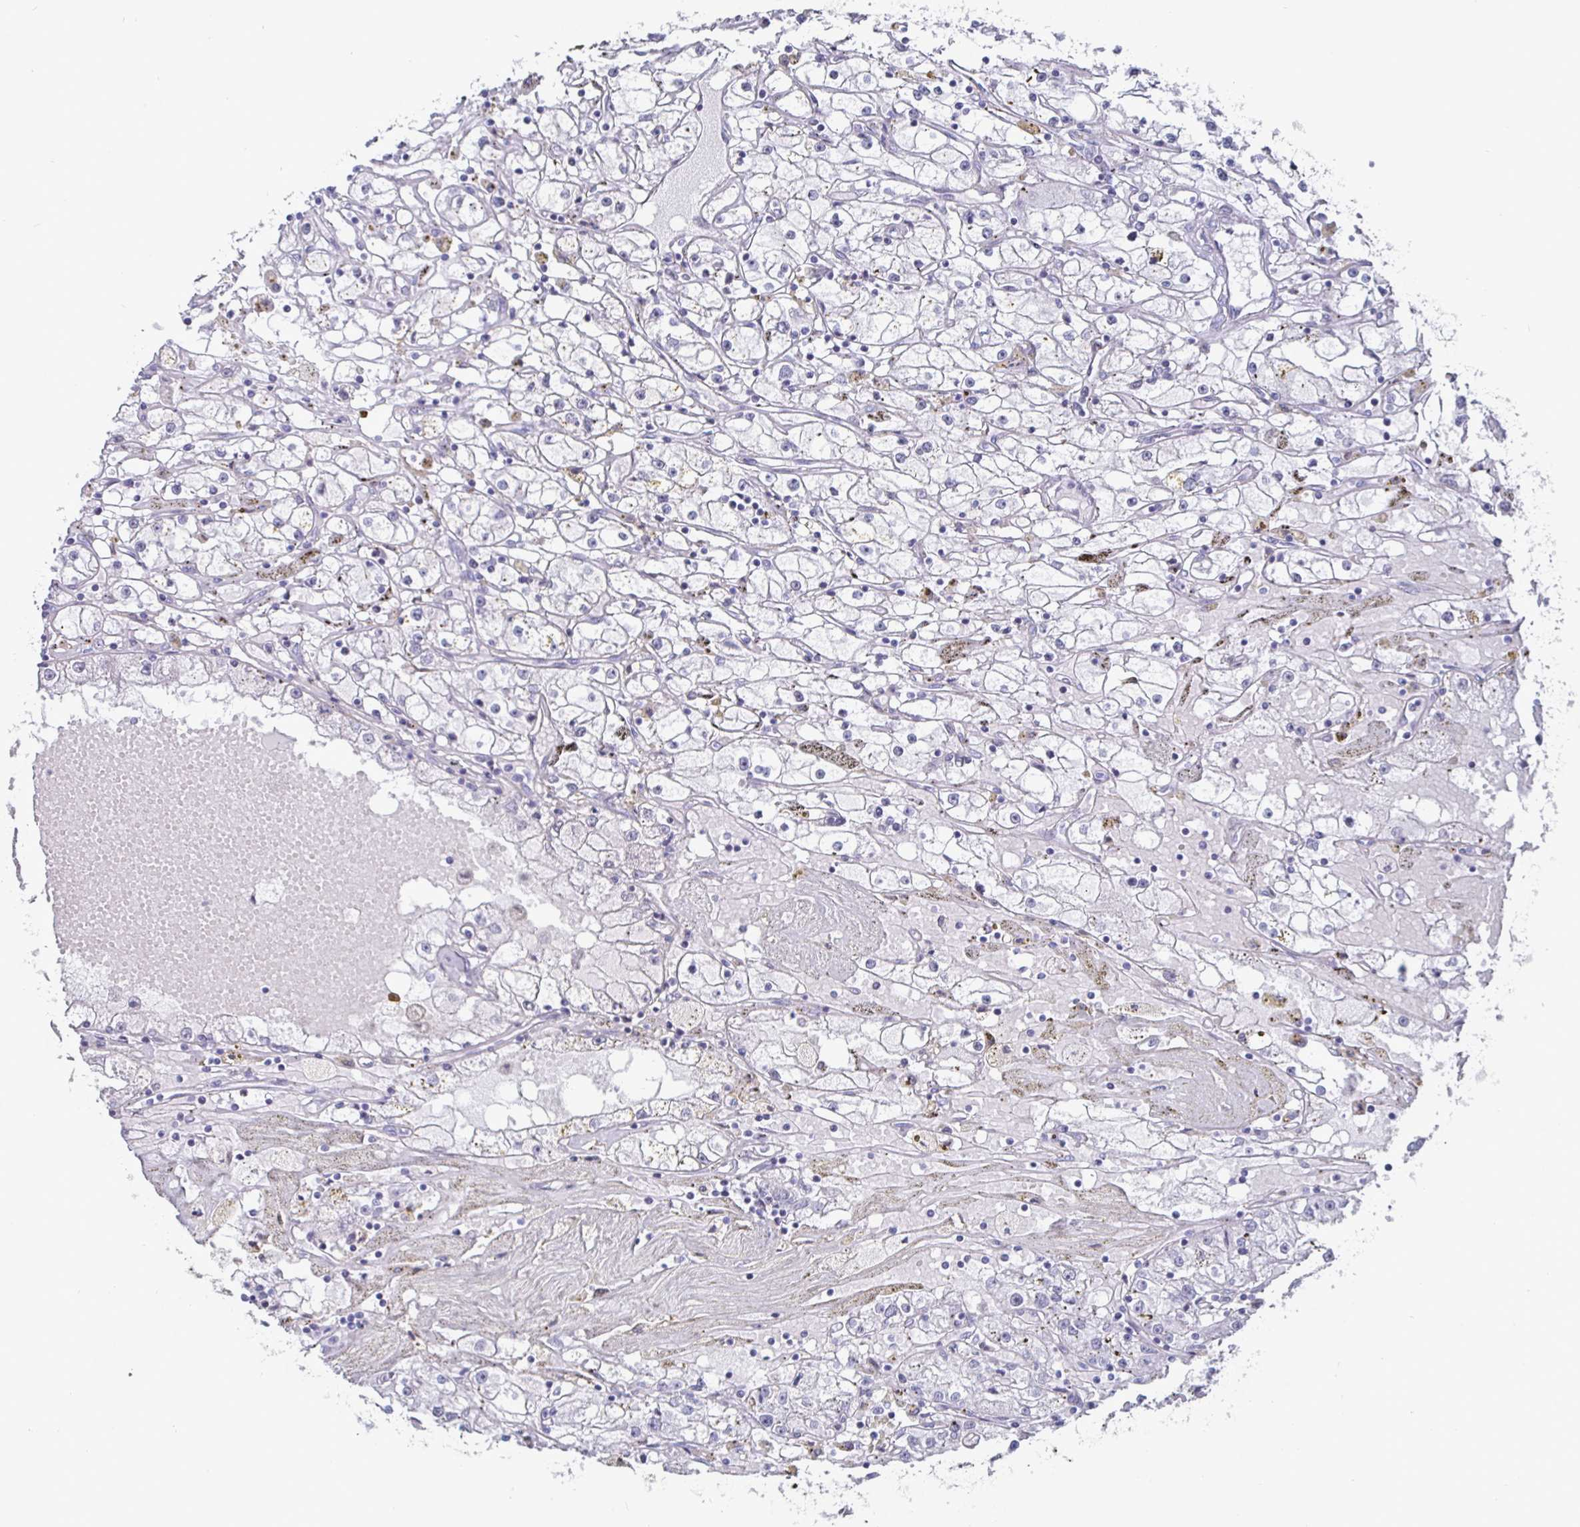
{"staining": {"intensity": "negative", "quantity": "none", "location": "none"}, "tissue": "renal cancer", "cell_type": "Tumor cells", "image_type": "cancer", "snomed": [{"axis": "morphology", "description": "Adenocarcinoma, NOS"}, {"axis": "topography", "description": "Kidney"}], "caption": "Tumor cells are negative for brown protein staining in renal adenocarcinoma.", "gene": "OOSP2", "patient": {"sex": "male", "age": 56}}